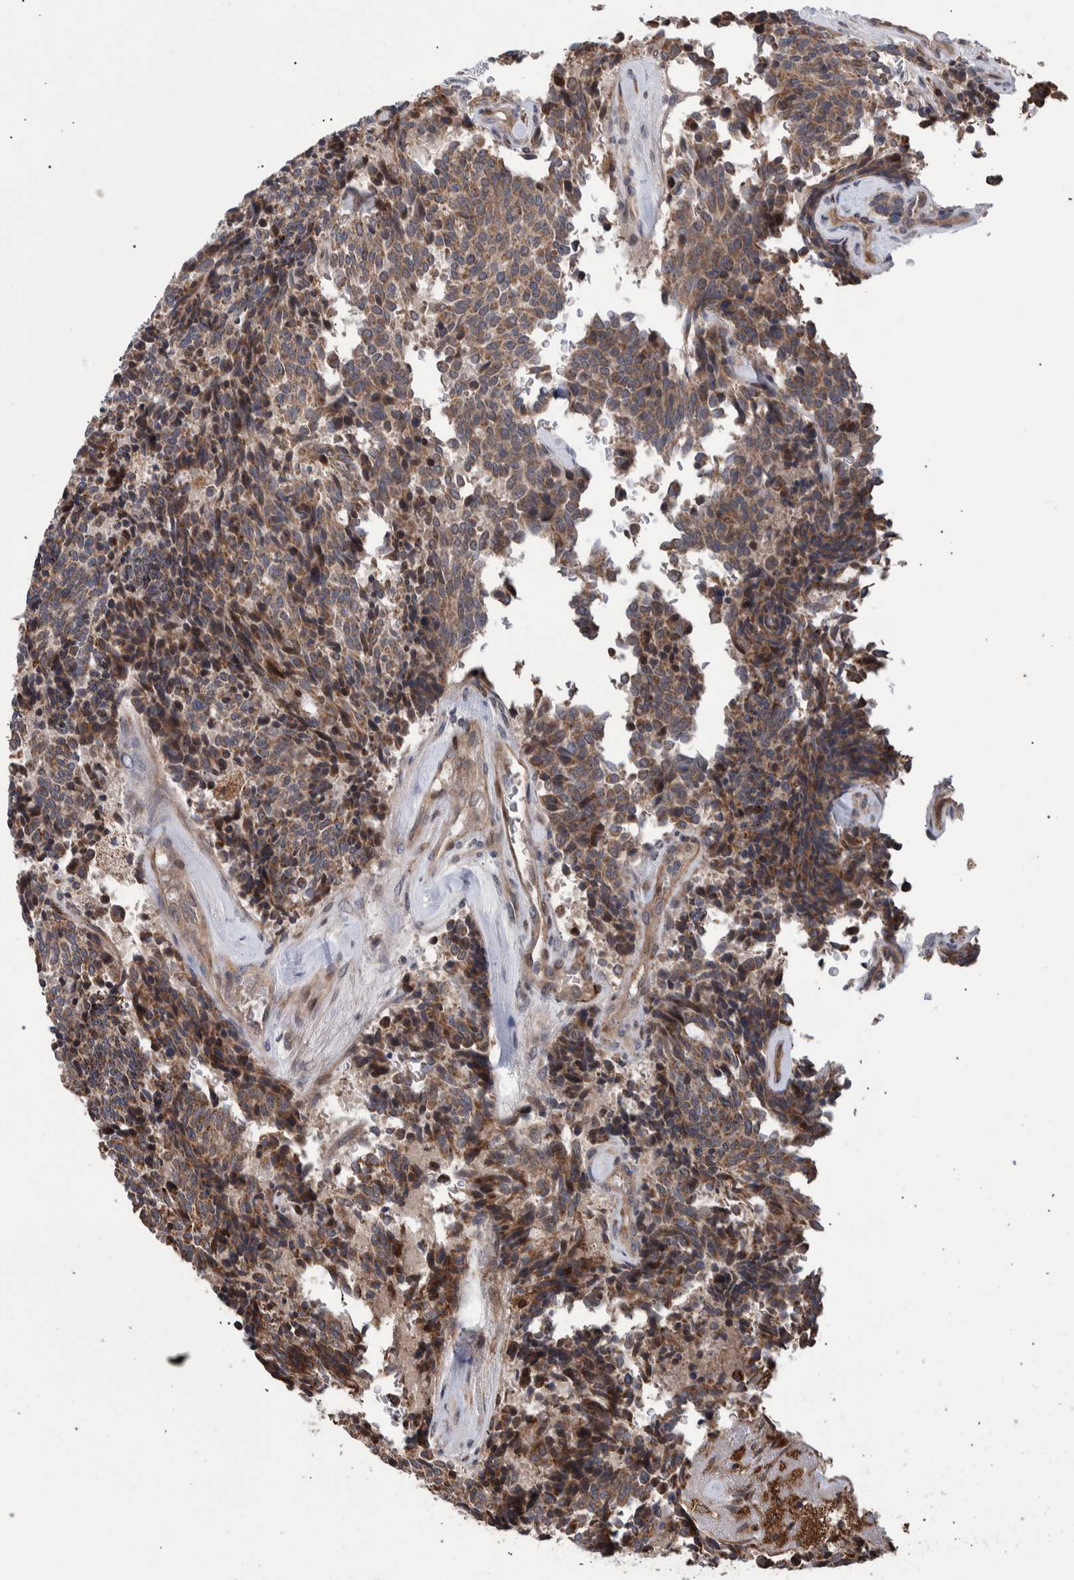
{"staining": {"intensity": "weak", "quantity": ">75%", "location": "cytoplasmic/membranous"}, "tissue": "carcinoid", "cell_type": "Tumor cells", "image_type": "cancer", "snomed": [{"axis": "morphology", "description": "Carcinoid, malignant, NOS"}, {"axis": "topography", "description": "Pancreas"}], "caption": "Immunohistochemistry micrograph of carcinoid stained for a protein (brown), which shows low levels of weak cytoplasmic/membranous expression in approximately >75% of tumor cells.", "gene": "B3GNTL1", "patient": {"sex": "female", "age": 54}}